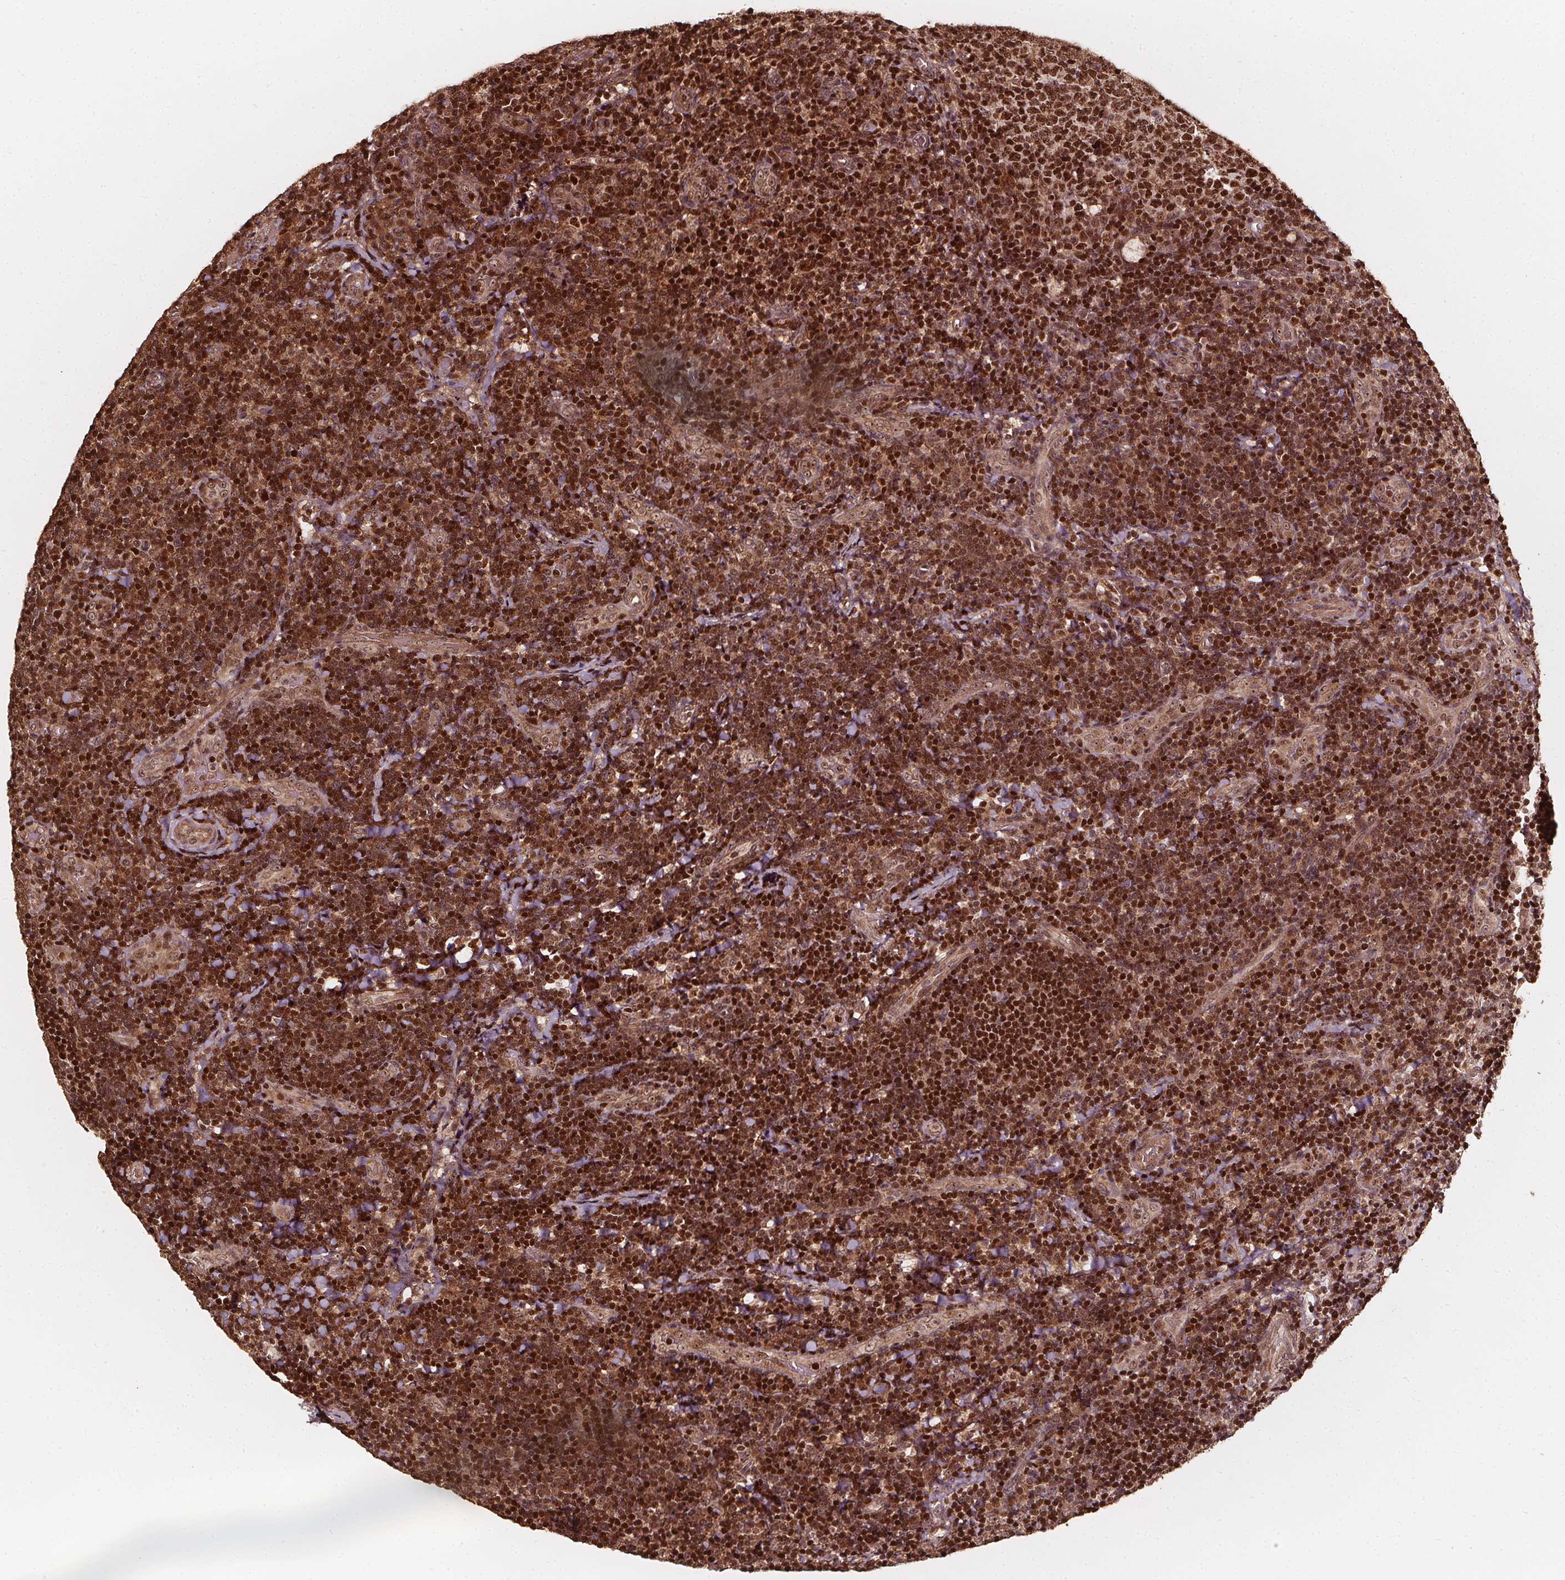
{"staining": {"intensity": "strong", "quantity": ">75%", "location": "nuclear"}, "tissue": "tonsil", "cell_type": "Germinal center cells", "image_type": "normal", "snomed": [{"axis": "morphology", "description": "Normal tissue, NOS"}, {"axis": "topography", "description": "Tonsil"}], "caption": "Immunohistochemistry staining of benign tonsil, which reveals high levels of strong nuclear staining in approximately >75% of germinal center cells indicating strong nuclear protein positivity. The staining was performed using DAB (brown) for protein detection and nuclei were counterstained in hematoxylin (blue).", "gene": "EXOSC9", "patient": {"sex": "male", "age": 17}}